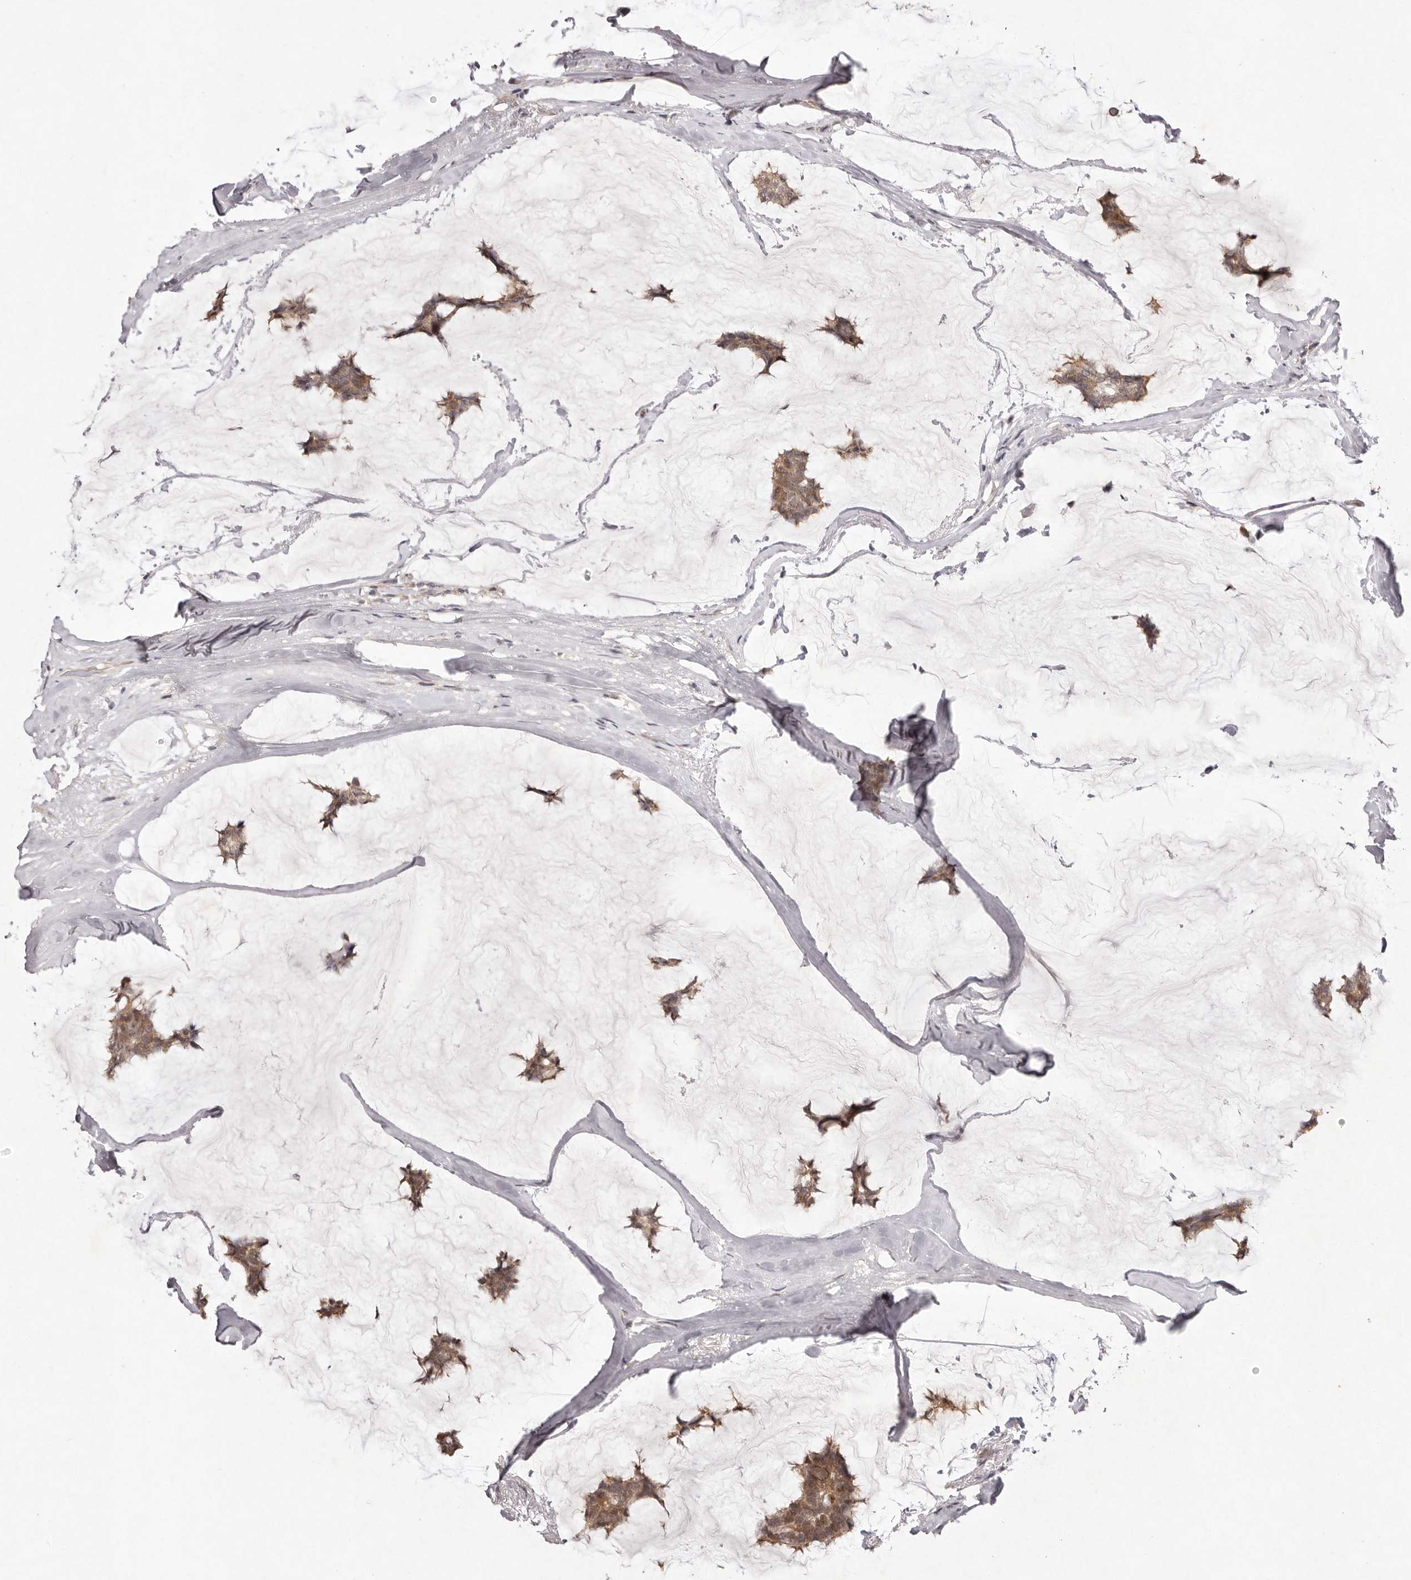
{"staining": {"intensity": "moderate", "quantity": ">75%", "location": "cytoplasmic/membranous"}, "tissue": "breast cancer", "cell_type": "Tumor cells", "image_type": "cancer", "snomed": [{"axis": "morphology", "description": "Duct carcinoma"}, {"axis": "topography", "description": "Breast"}], "caption": "Breast invasive ductal carcinoma stained with a protein marker displays moderate staining in tumor cells.", "gene": "BUD31", "patient": {"sex": "female", "age": 93}}